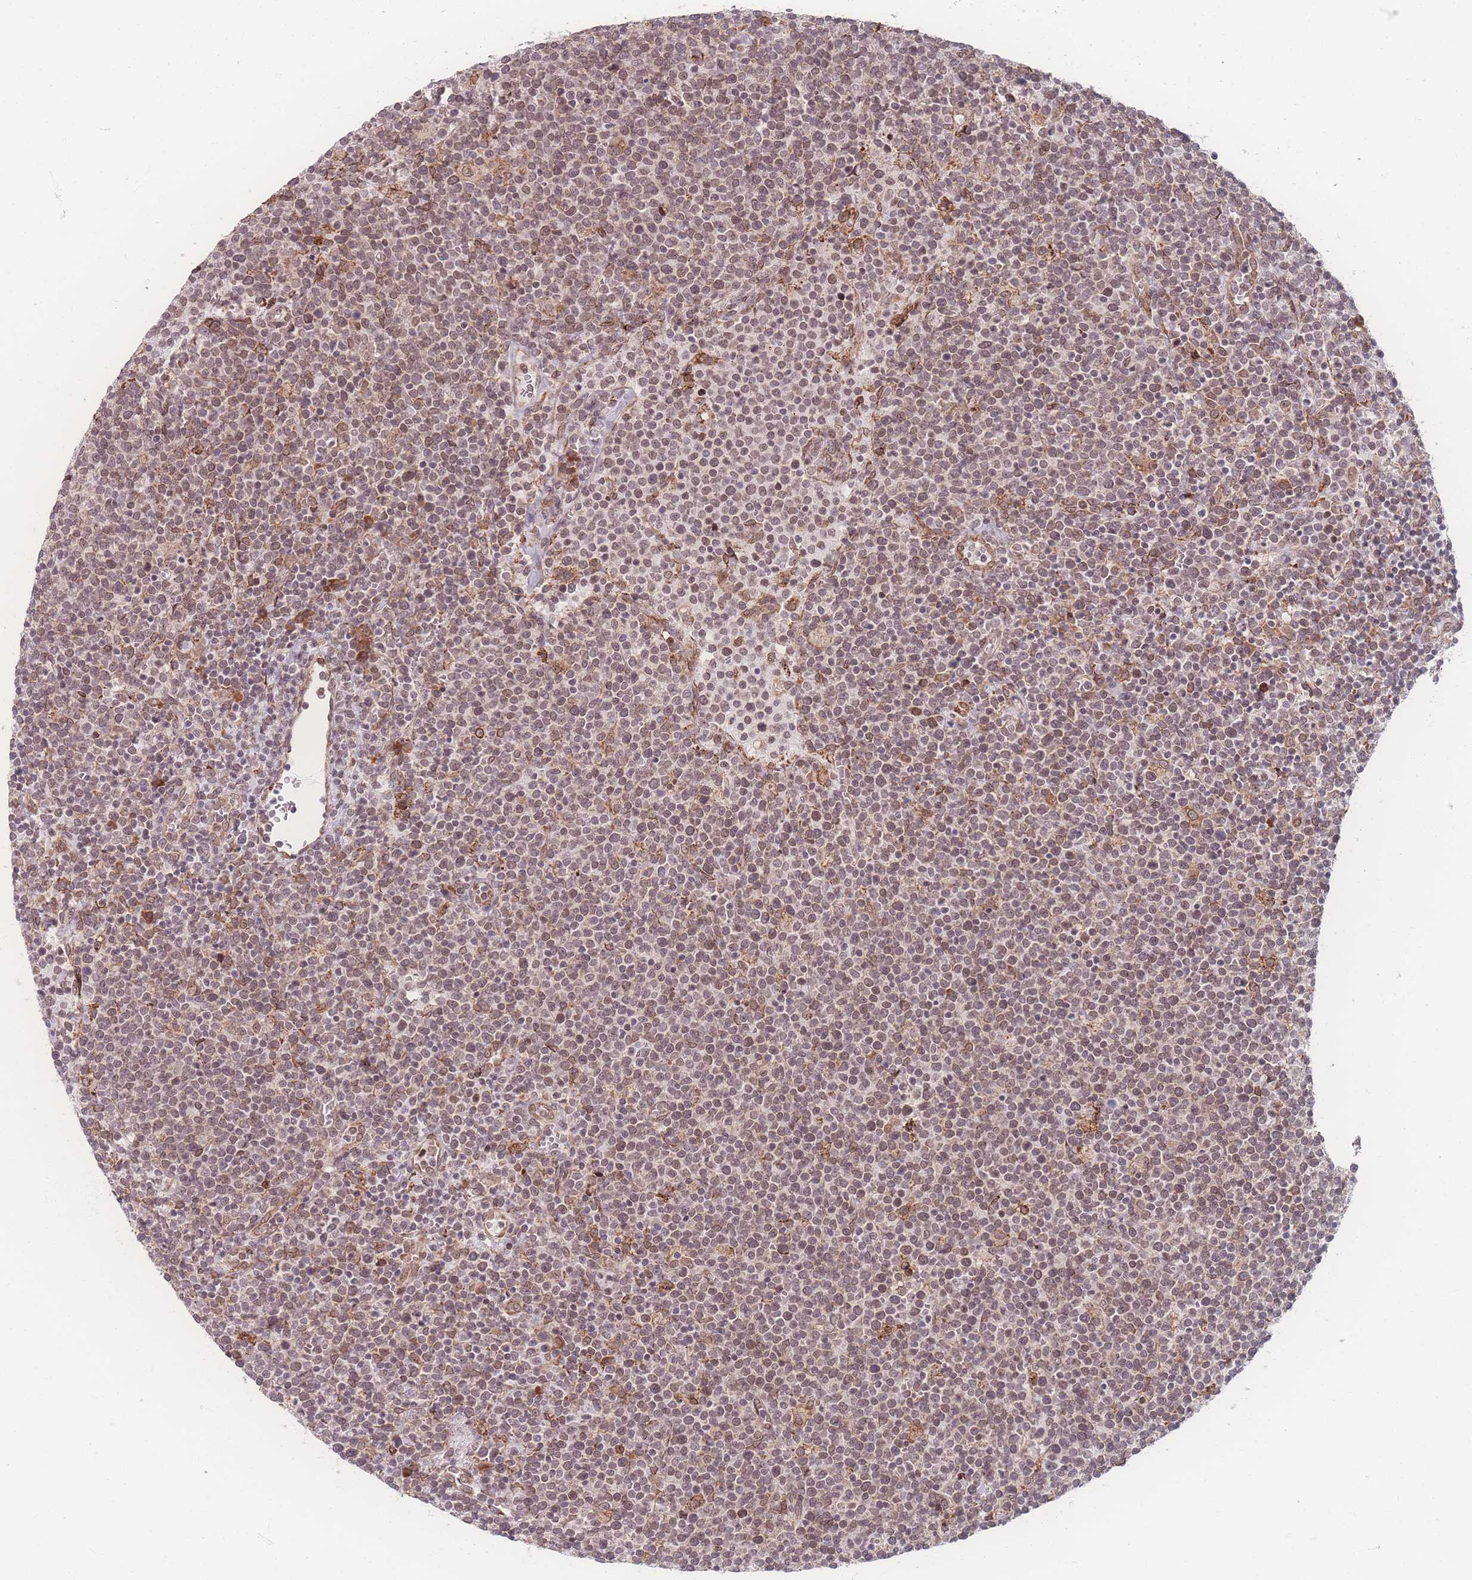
{"staining": {"intensity": "weak", "quantity": ">75%", "location": "nuclear"}, "tissue": "lymphoma", "cell_type": "Tumor cells", "image_type": "cancer", "snomed": [{"axis": "morphology", "description": "Malignant lymphoma, non-Hodgkin's type, High grade"}, {"axis": "topography", "description": "Lymph node"}], "caption": "Protein expression analysis of human high-grade malignant lymphoma, non-Hodgkin's type reveals weak nuclear expression in approximately >75% of tumor cells.", "gene": "ZC3H13", "patient": {"sex": "male", "age": 61}}